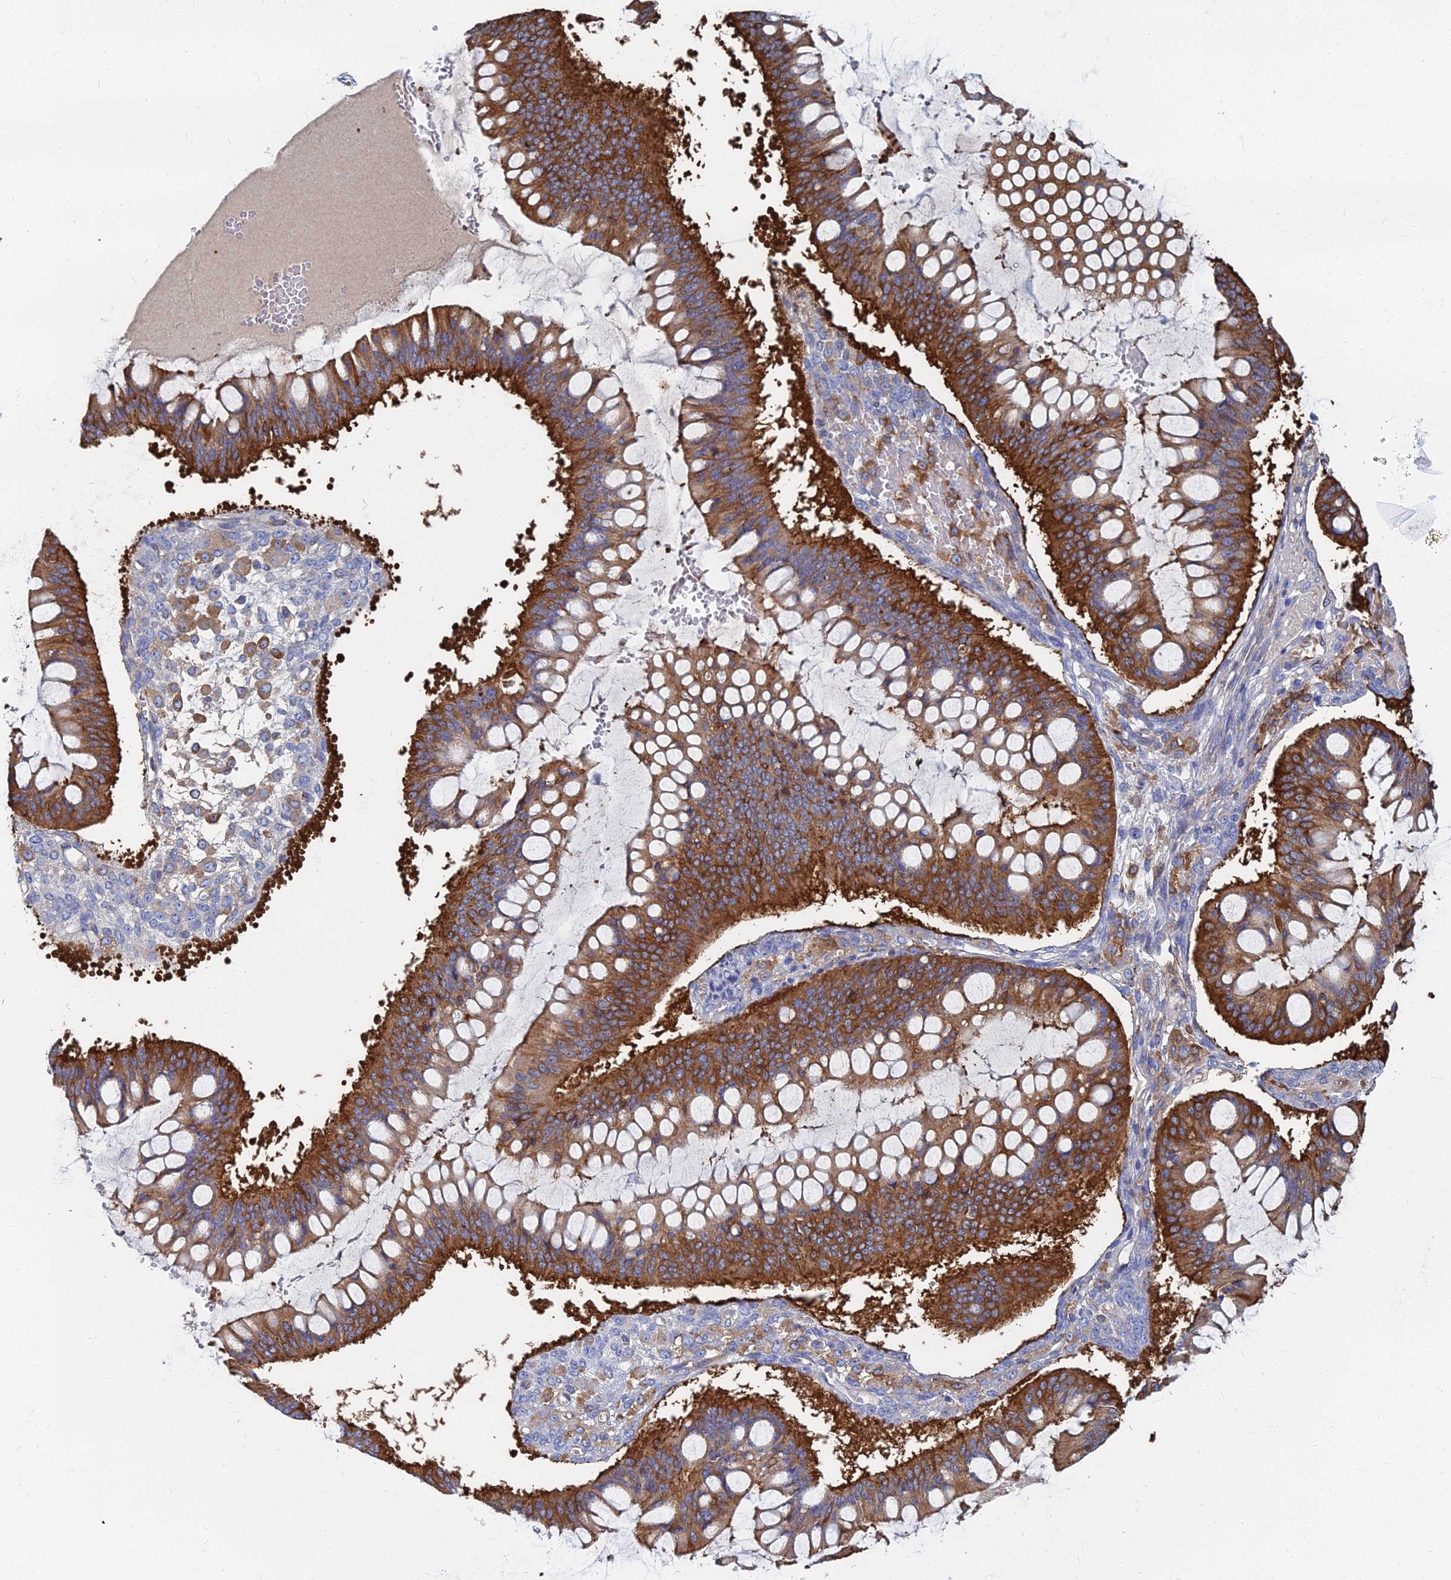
{"staining": {"intensity": "strong", "quantity": ">75%", "location": "cytoplasmic/membranous"}, "tissue": "ovarian cancer", "cell_type": "Tumor cells", "image_type": "cancer", "snomed": [{"axis": "morphology", "description": "Cystadenocarcinoma, mucinous, NOS"}, {"axis": "topography", "description": "Ovary"}], "caption": "Strong cytoplasmic/membranous protein positivity is present in about >75% of tumor cells in mucinous cystadenocarcinoma (ovarian). (IHC, brightfield microscopy, high magnification).", "gene": "GPR42", "patient": {"sex": "female", "age": 73}}